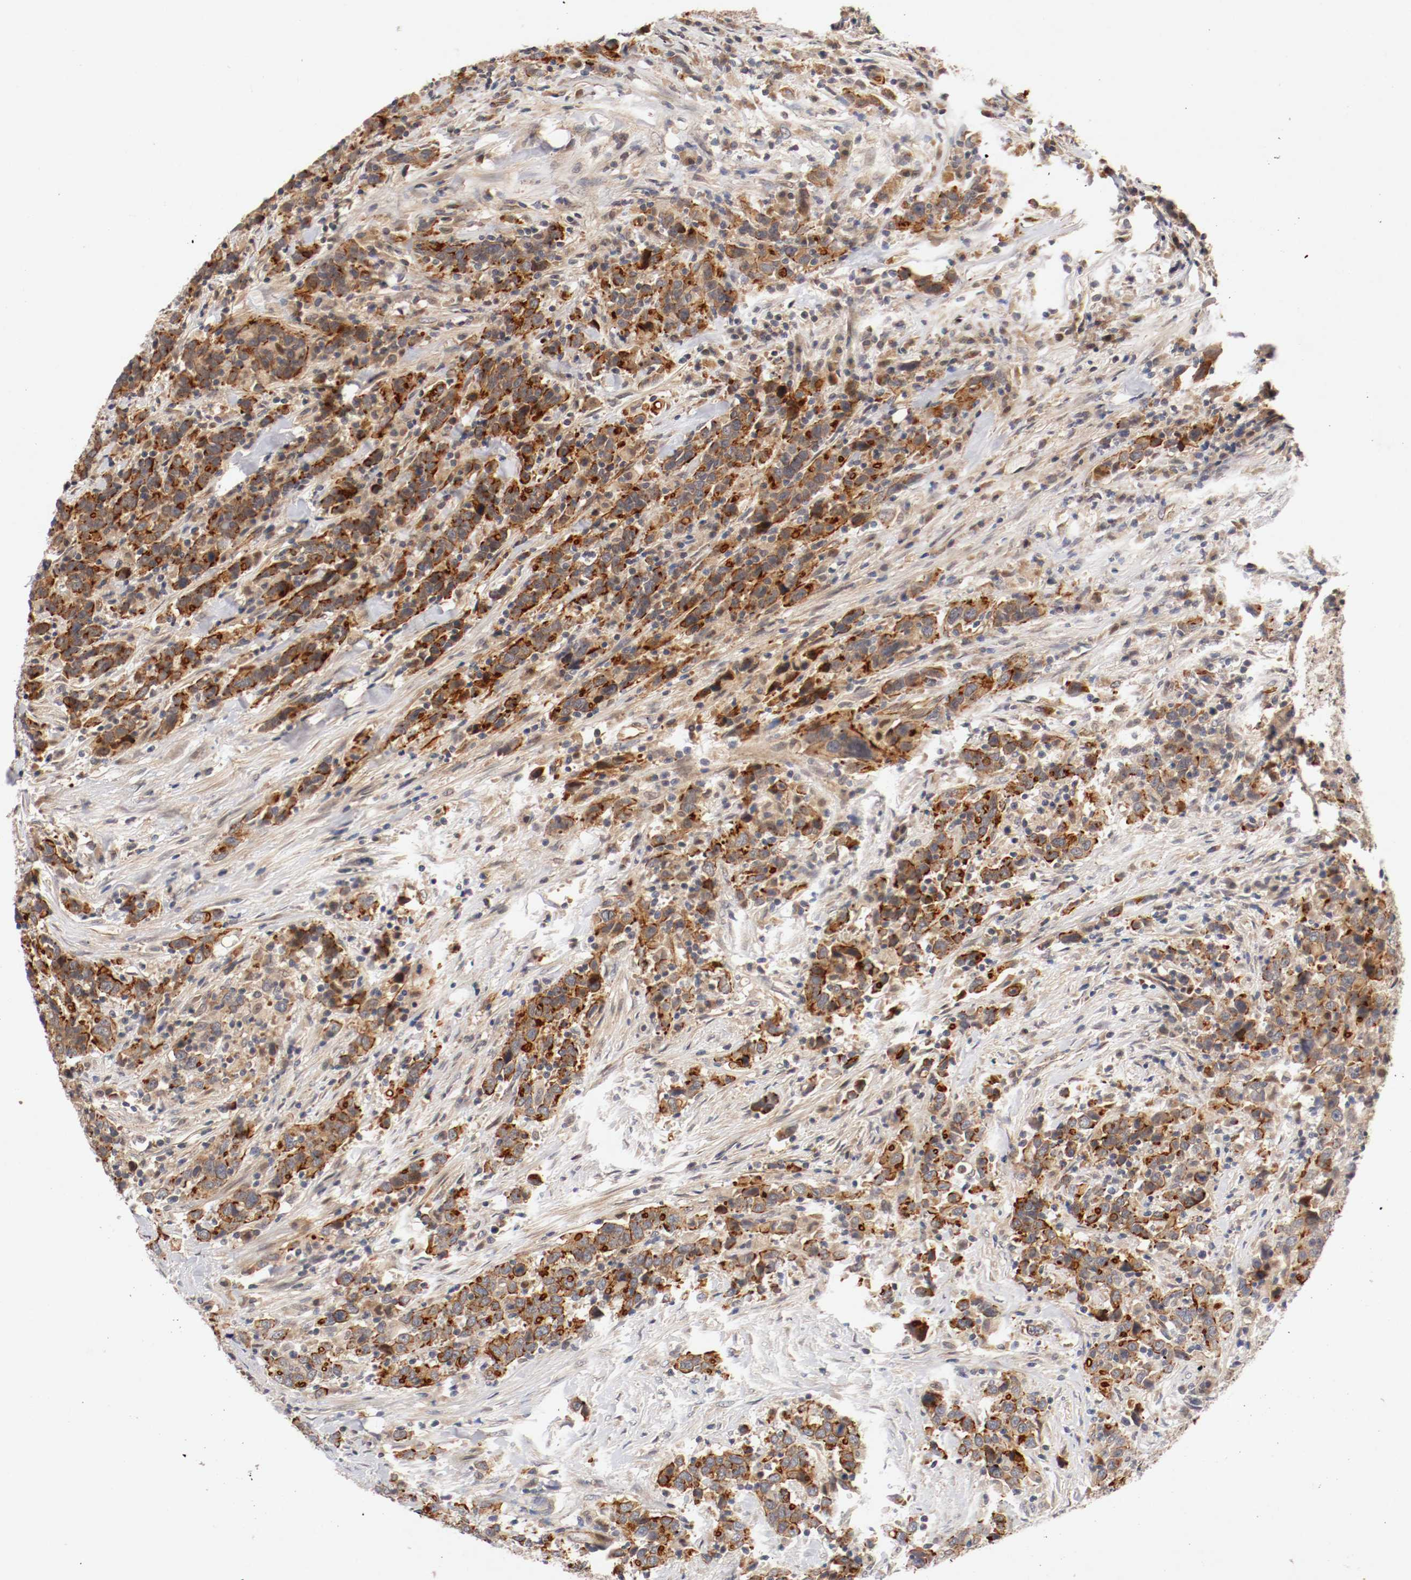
{"staining": {"intensity": "strong", "quantity": ">75%", "location": "cytoplasmic/membranous"}, "tissue": "urothelial cancer", "cell_type": "Tumor cells", "image_type": "cancer", "snomed": [{"axis": "morphology", "description": "Urothelial carcinoma, High grade"}, {"axis": "topography", "description": "Urinary bladder"}], "caption": "This photomicrograph shows IHC staining of human high-grade urothelial carcinoma, with high strong cytoplasmic/membranous staining in approximately >75% of tumor cells.", "gene": "TYK2", "patient": {"sex": "male", "age": 61}}